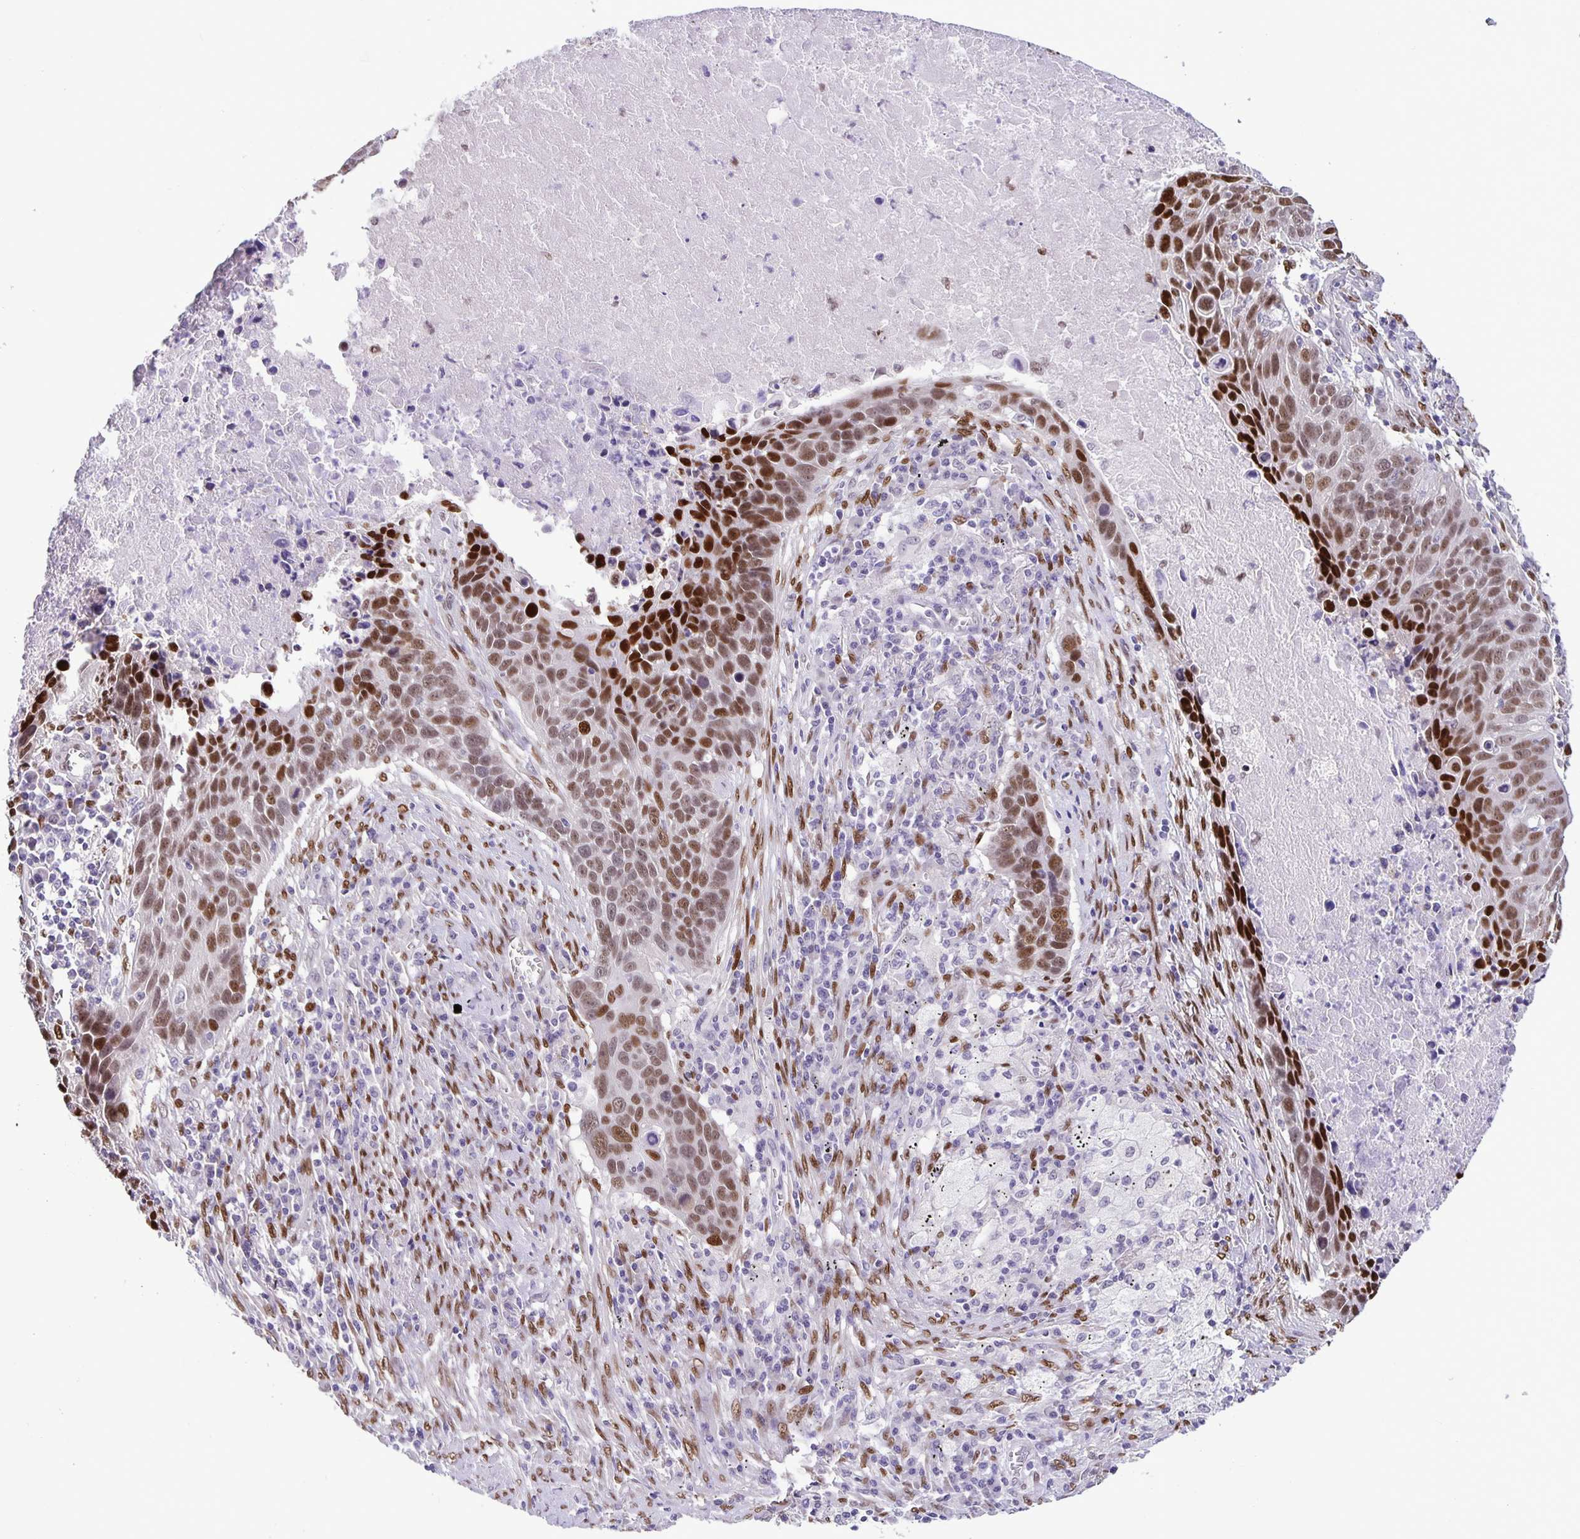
{"staining": {"intensity": "moderate", "quantity": ">75%", "location": "nuclear"}, "tissue": "lung cancer", "cell_type": "Tumor cells", "image_type": "cancer", "snomed": [{"axis": "morphology", "description": "Squamous cell carcinoma, NOS"}, {"axis": "topography", "description": "Lung"}], "caption": "Immunohistochemical staining of human lung squamous cell carcinoma exhibits moderate nuclear protein positivity in about >75% of tumor cells. (IHC, brightfield microscopy, high magnification).", "gene": "FOSL2", "patient": {"sex": "male", "age": 78}}